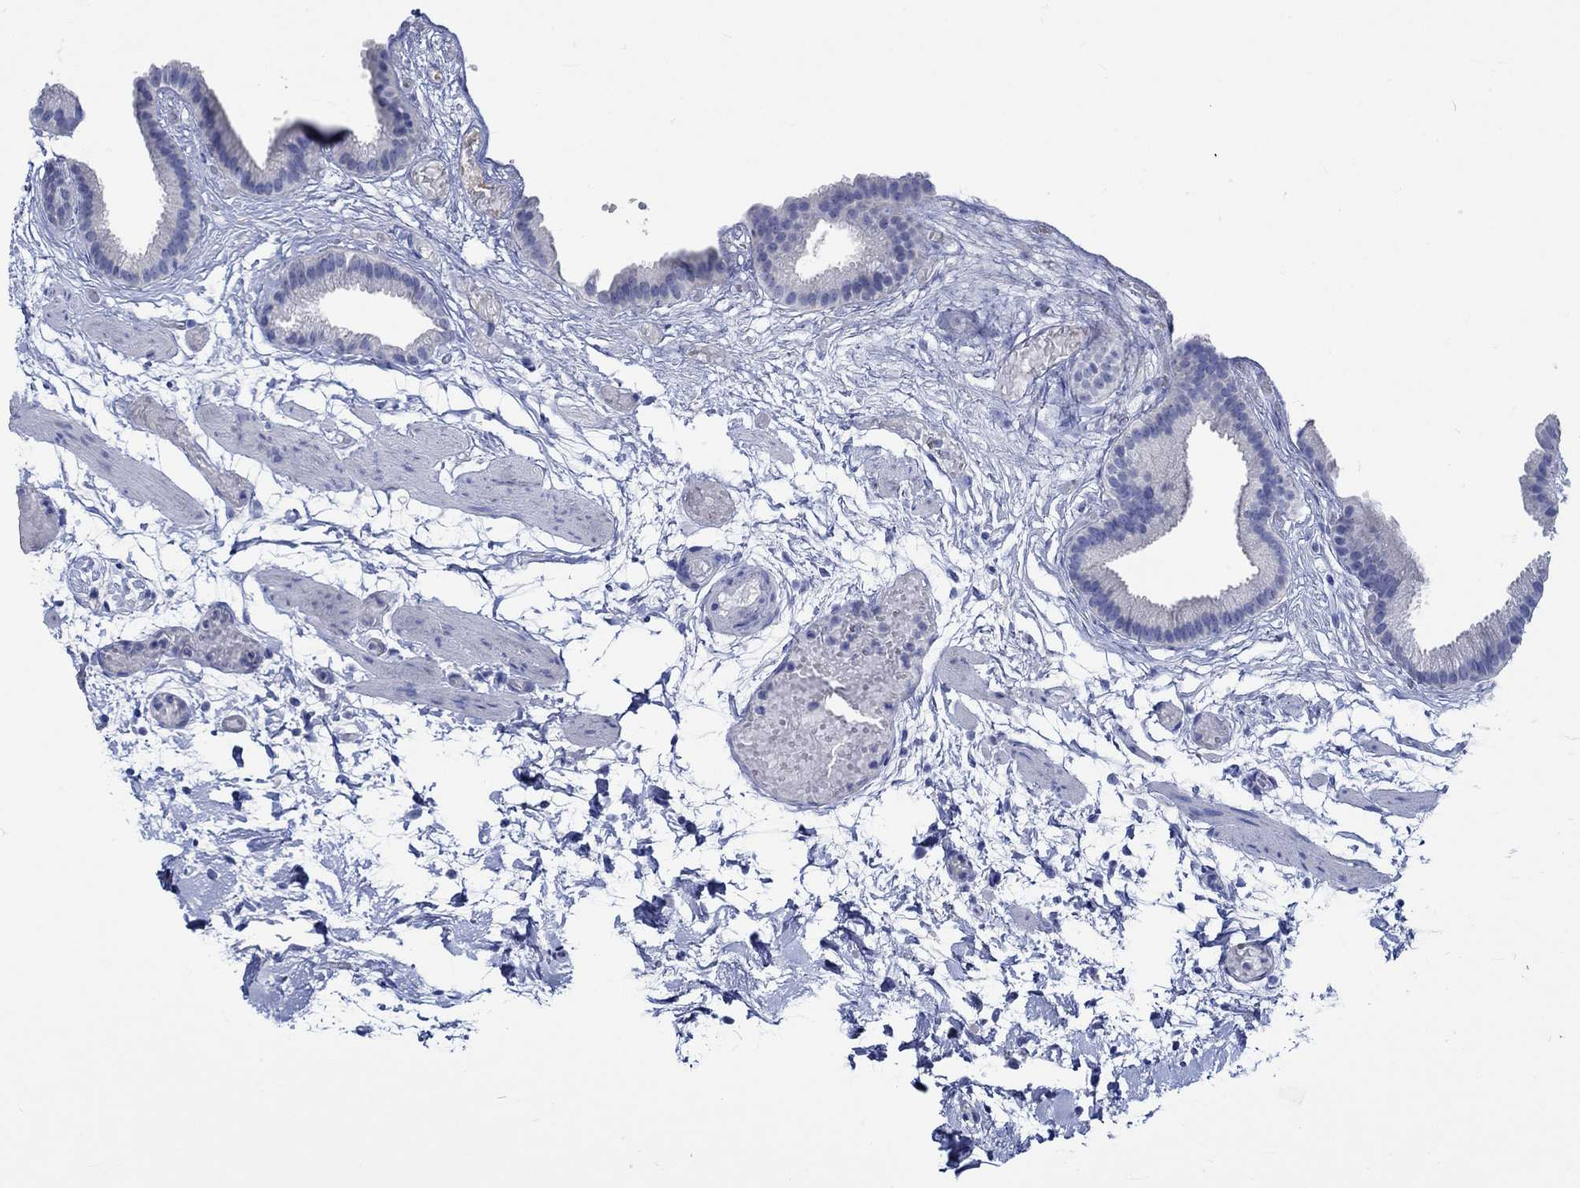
{"staining": {"intensity": "negative", "quantity": "none", "location": "none"}, "tissue": "gallbladder", "cell_type": "Glandular cells", "image_type": "normal", "snomed": [{"axis": "morphology", "description": "Normal tissue, NOS"}, {"axis": "topography", "description": "Gallbladder"}], "caption": "A high-resolution image shows IHC staining of unremarkable gallbladder, which reveals no significant staining in glandular cells.", "gene": "PTPRN2", "patient": {"sex": "female", "age": 45}}